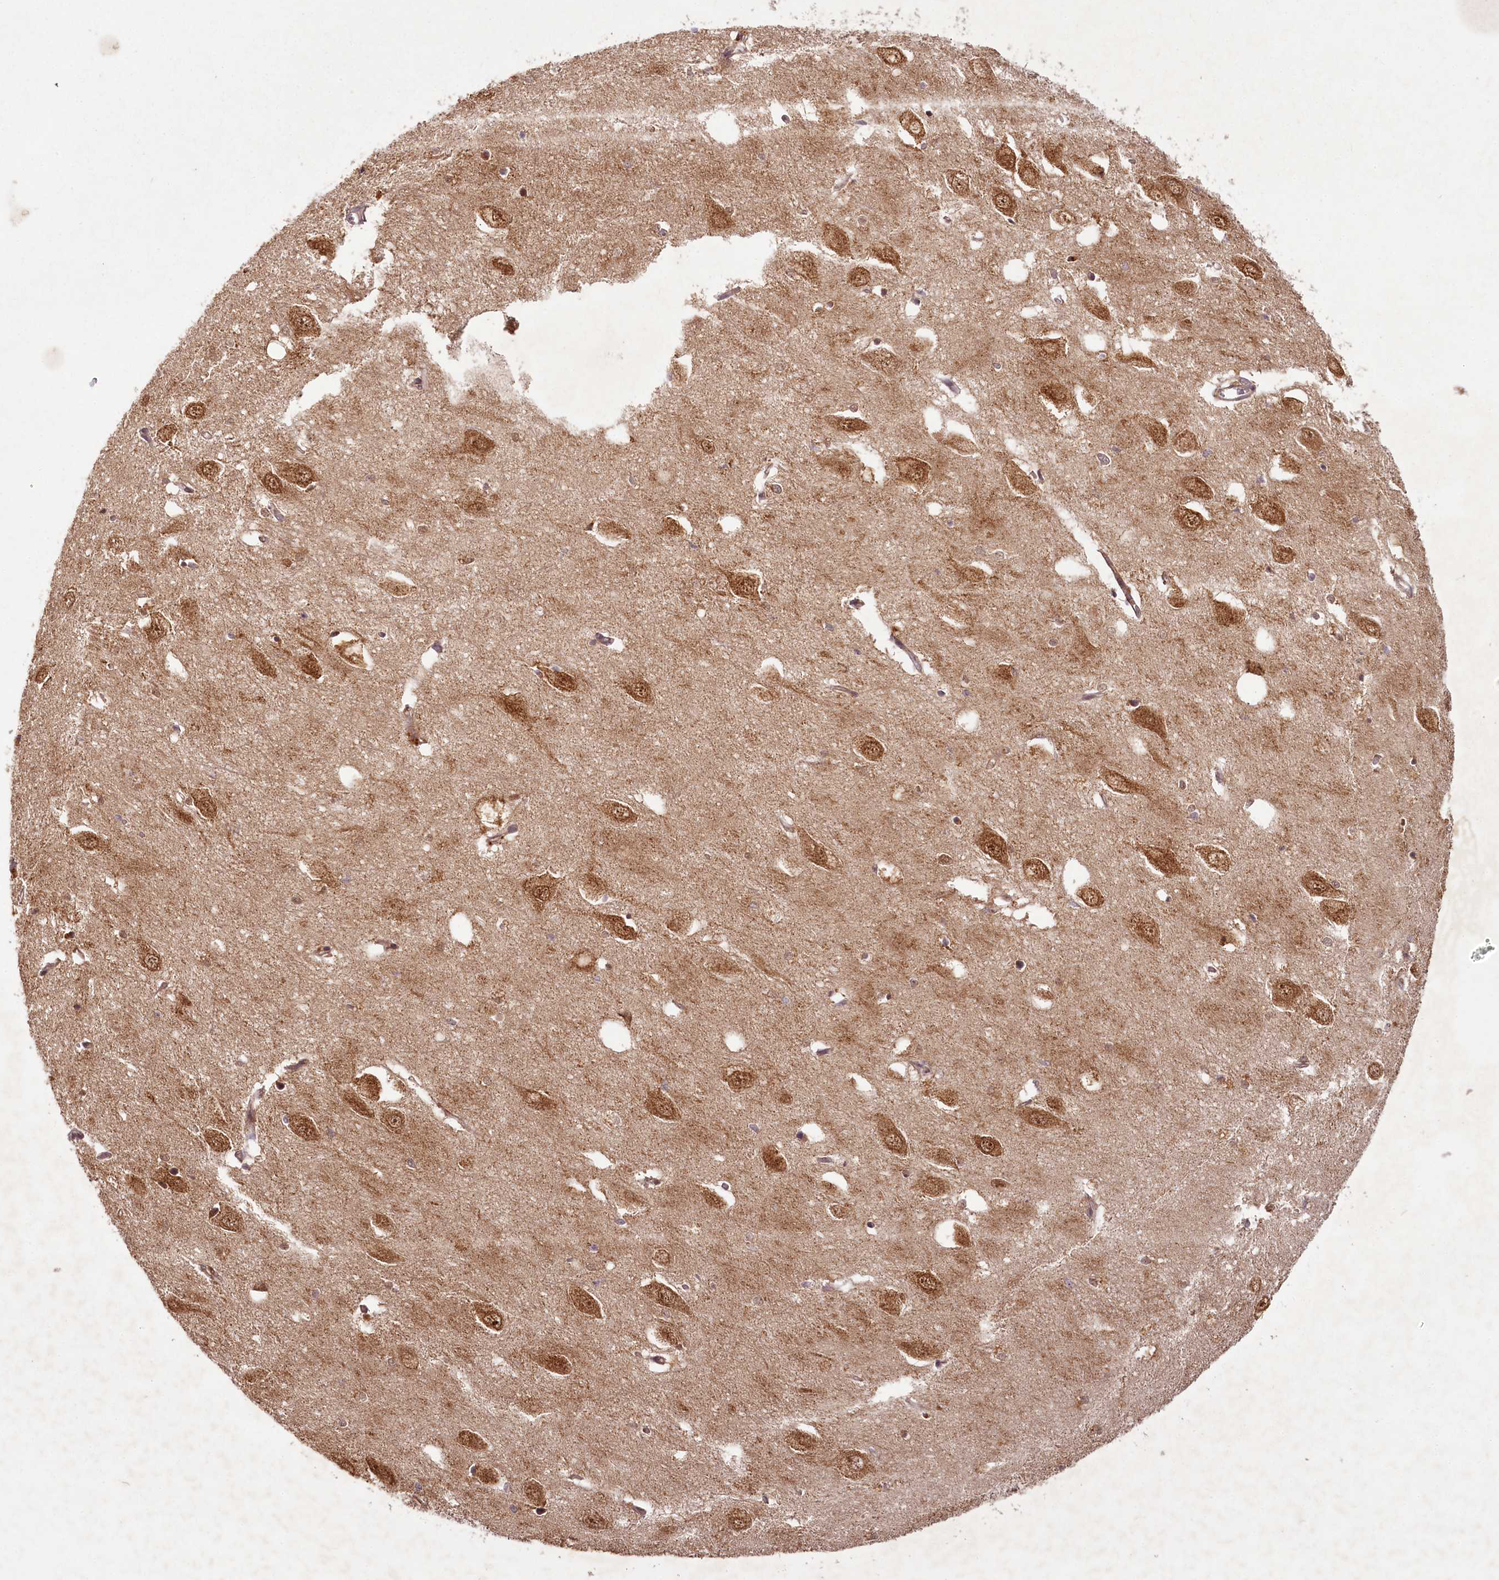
{"staining": {"intensity": "weak", "quantity": "25%-75%", "location": "cytoplasmic/membranous"}, "tissue": "hippocampus", "cell_type": "Glial cells", "image_type": "normal", "snomed": [{"axis": "morphology", "description": "Normal tissue, NOS"}, {"axis": "topography", "description": "Hippocampus"}], "caption": "IHC (DAB (3,3'-diaminobenzidine)) staining of unremarkable hippocampus exhibits weak cytoplasmic/membranous protein staining in about 25%-75% of glial cells.", "gene": "MICU1", "patient": {"sex": "female", "age": 64}}